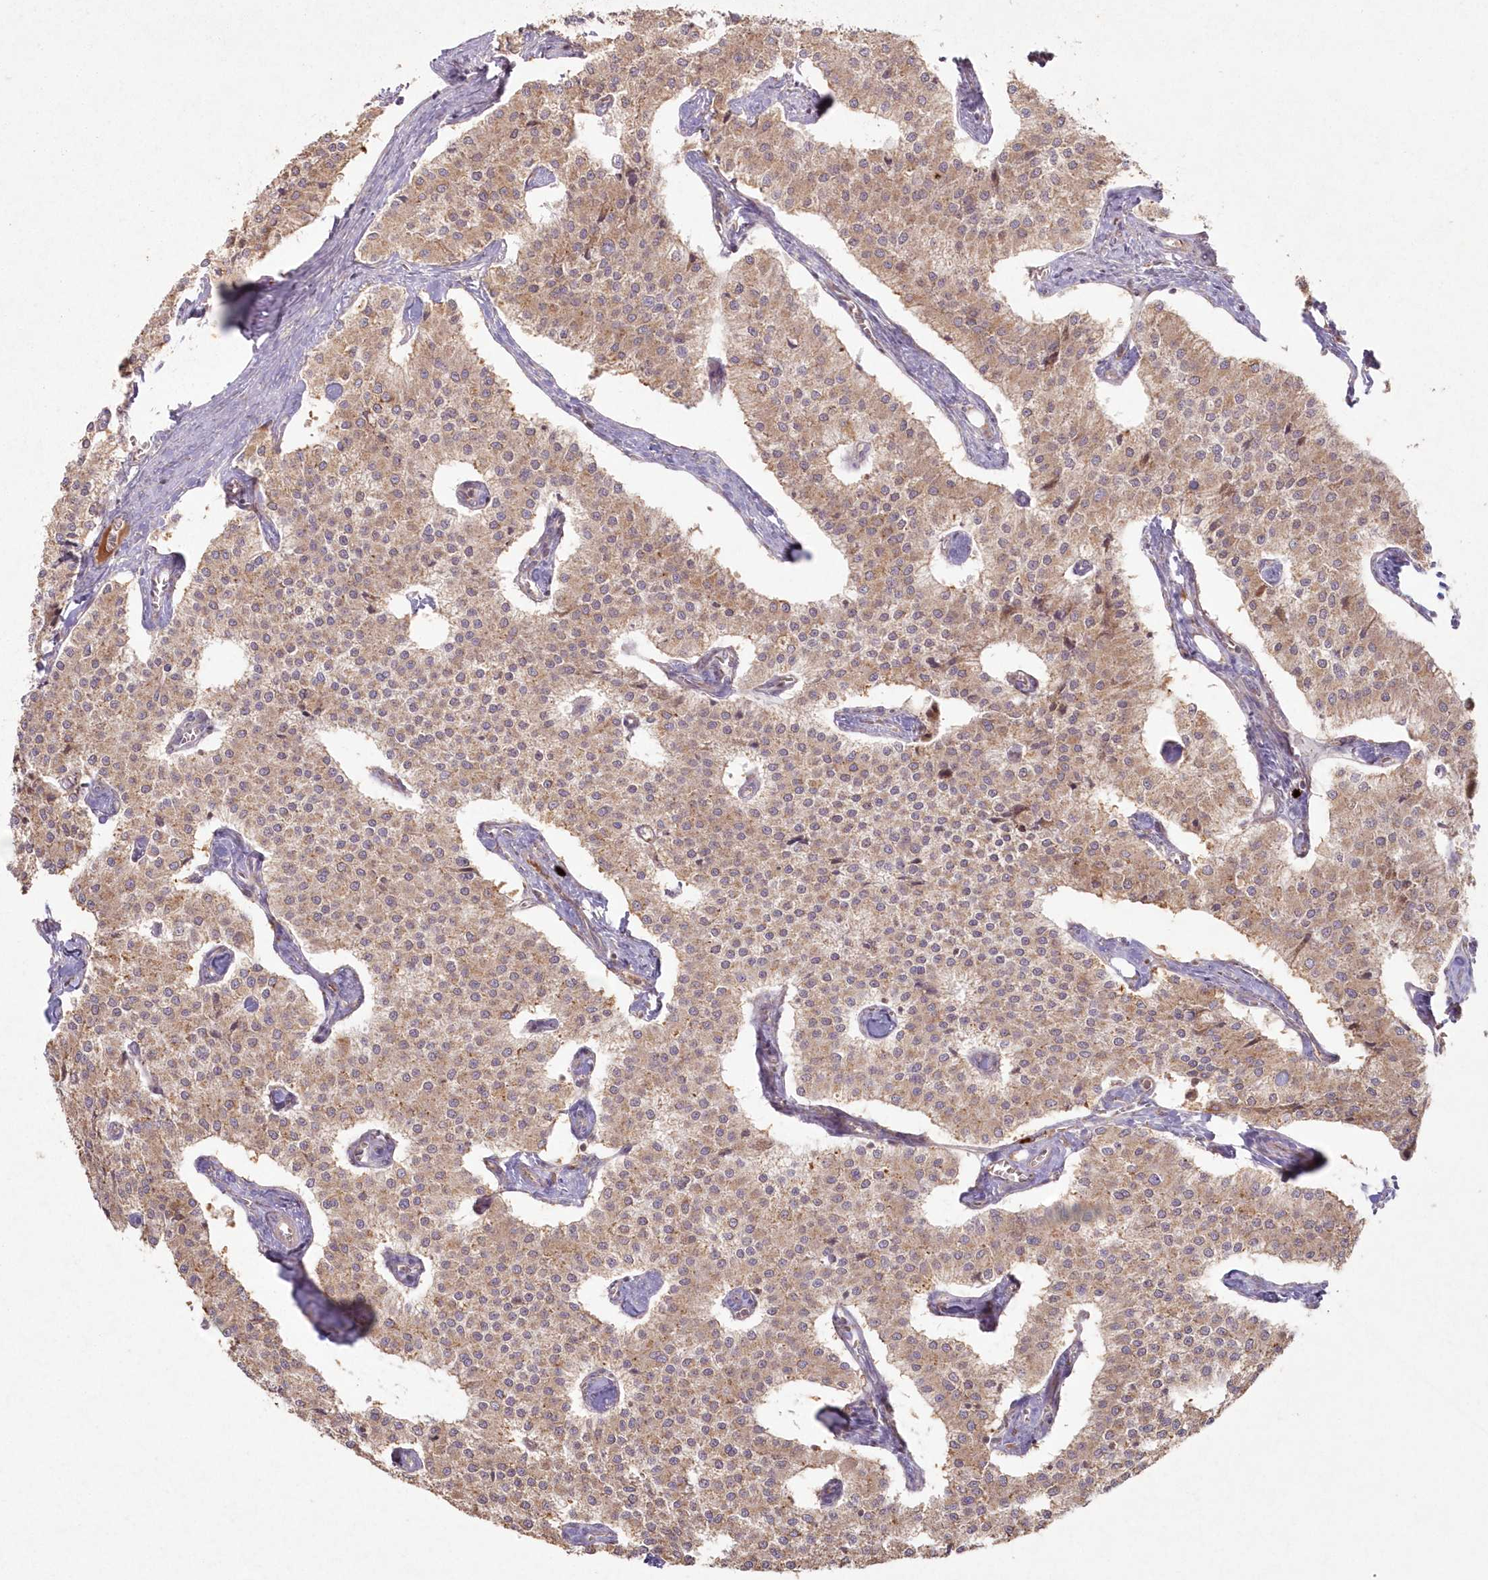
{"staining": {"intensity": "moderate", "quantity": ">75%", "location": "cytoplasmic/membranous"}, "tissue": "carcinoid", "cell_type": "Tumor cells", "image_type": "cancer", "snomed": [{"axis": "morphology", "description": "Carcinoid, malignant, NOS"}, {"axis": "topography", "description": "Colon"}], "caption": "A micrograph showing moderate cytoplasmic/membranous expression in approximately >75% of tumor cells in carcinoid, as visualized by brown immunohistochemical staining.", "gene": "ARSB", "patient": {"sex": "female", "age": 52}}